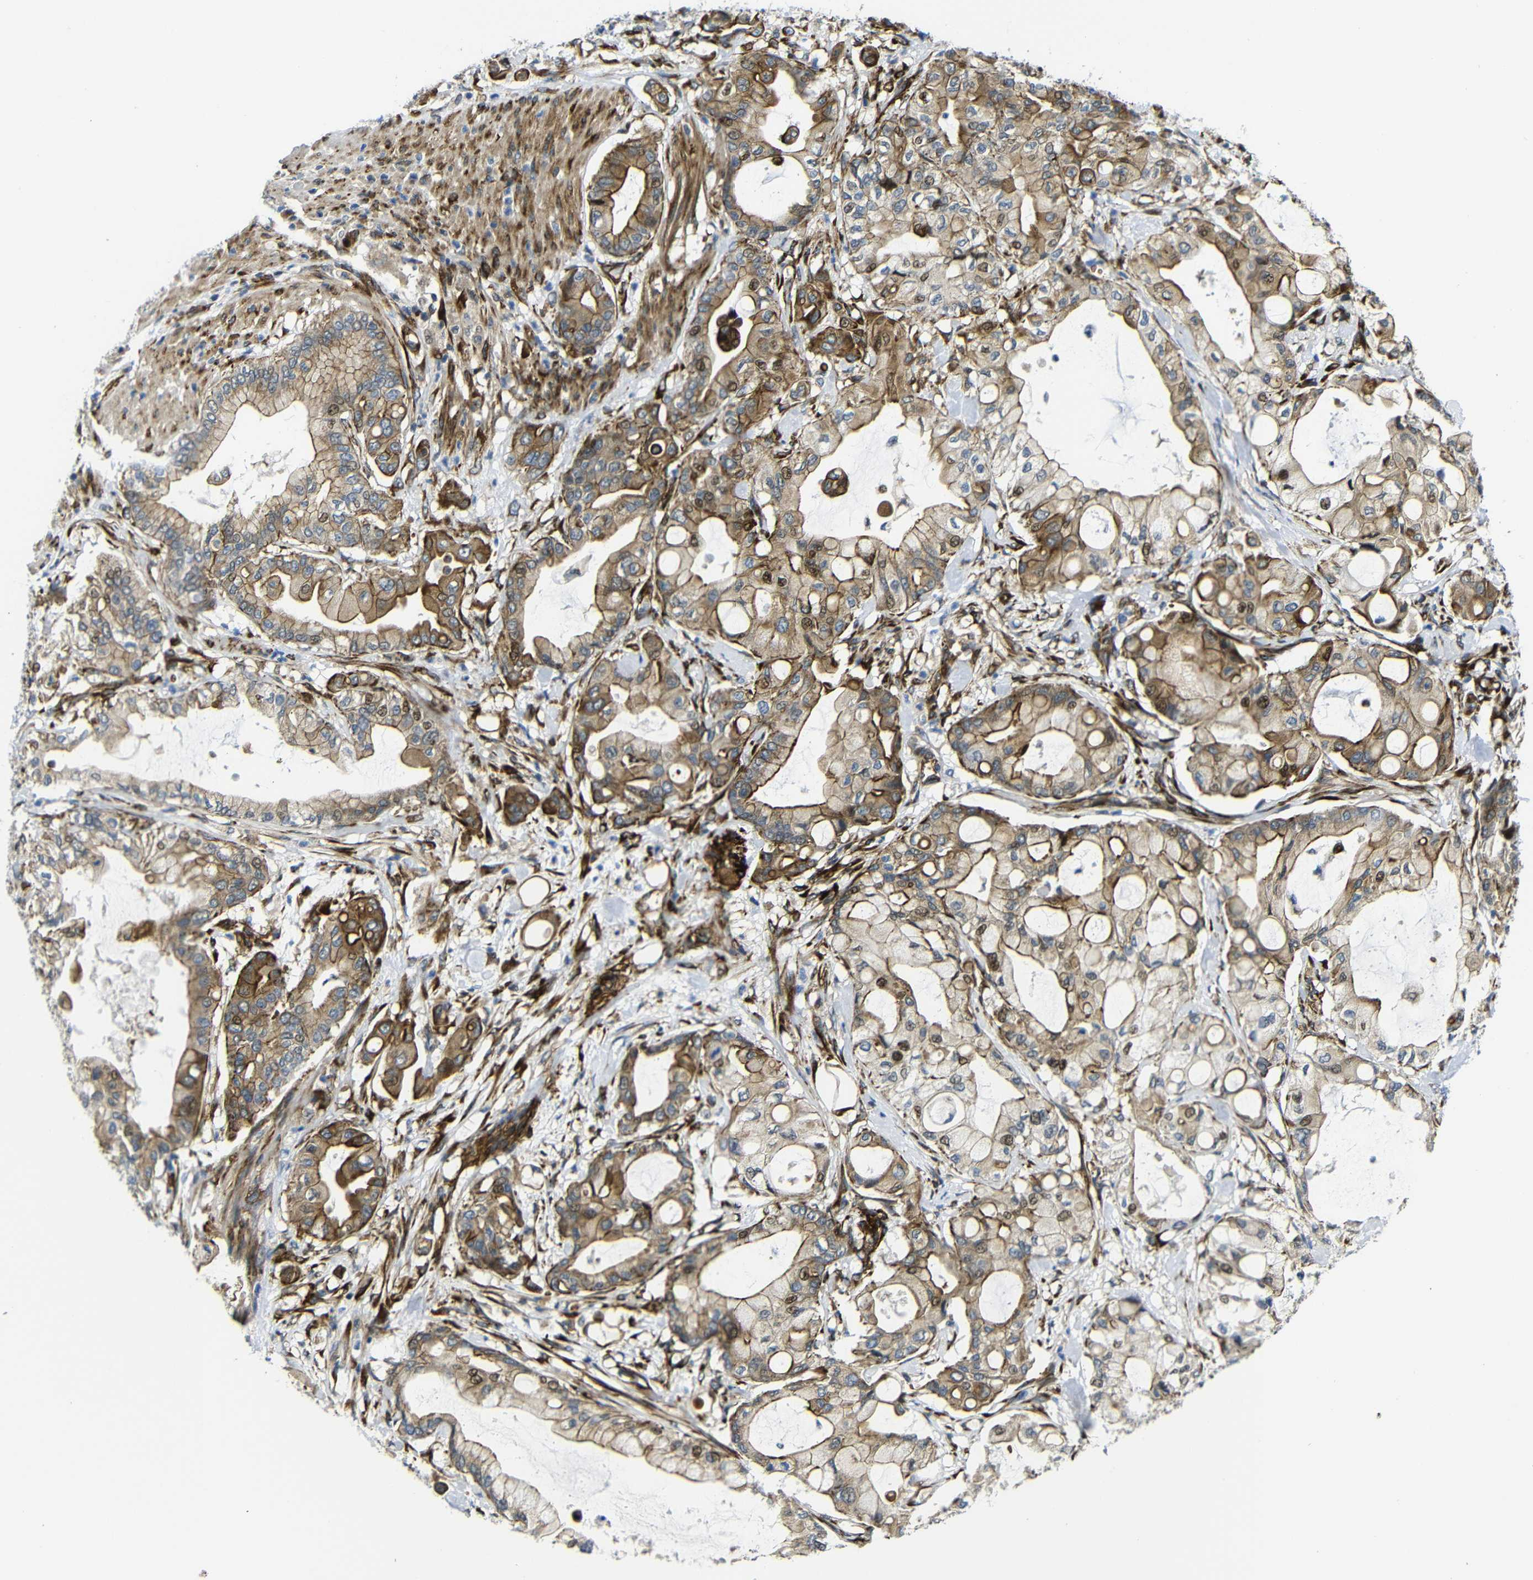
{"staining": {"intensity": "strong", "quantity": "25%-75%", "location": "cytoplasmic/membranous"}, "tissue": "pancreatic cancer", "cell_type": "Tumor cells", "image_type": "cancer", "snomed": [{"axis": "morphology", "description": "Adenocarcinoma, NOS"}, {"axis": "morphology", "description": "Adenocarcinoma, metastatic, NOS"}, {"axis": "topography", "description": "Lymph node"}, {"axis": "topography", "description": "Pancreas"}, {"axis": "topography", "description": "Duodenum"}], "caption": "The photomicrograph displays immunohistochemical staining of pancreatic cancer. There is strong cytoplasmic/membranous positivity is seen in approximately 25%-75% of tumor cells.", "gene": "PARP14", "patient": {"sex": "female", "age": 64}}